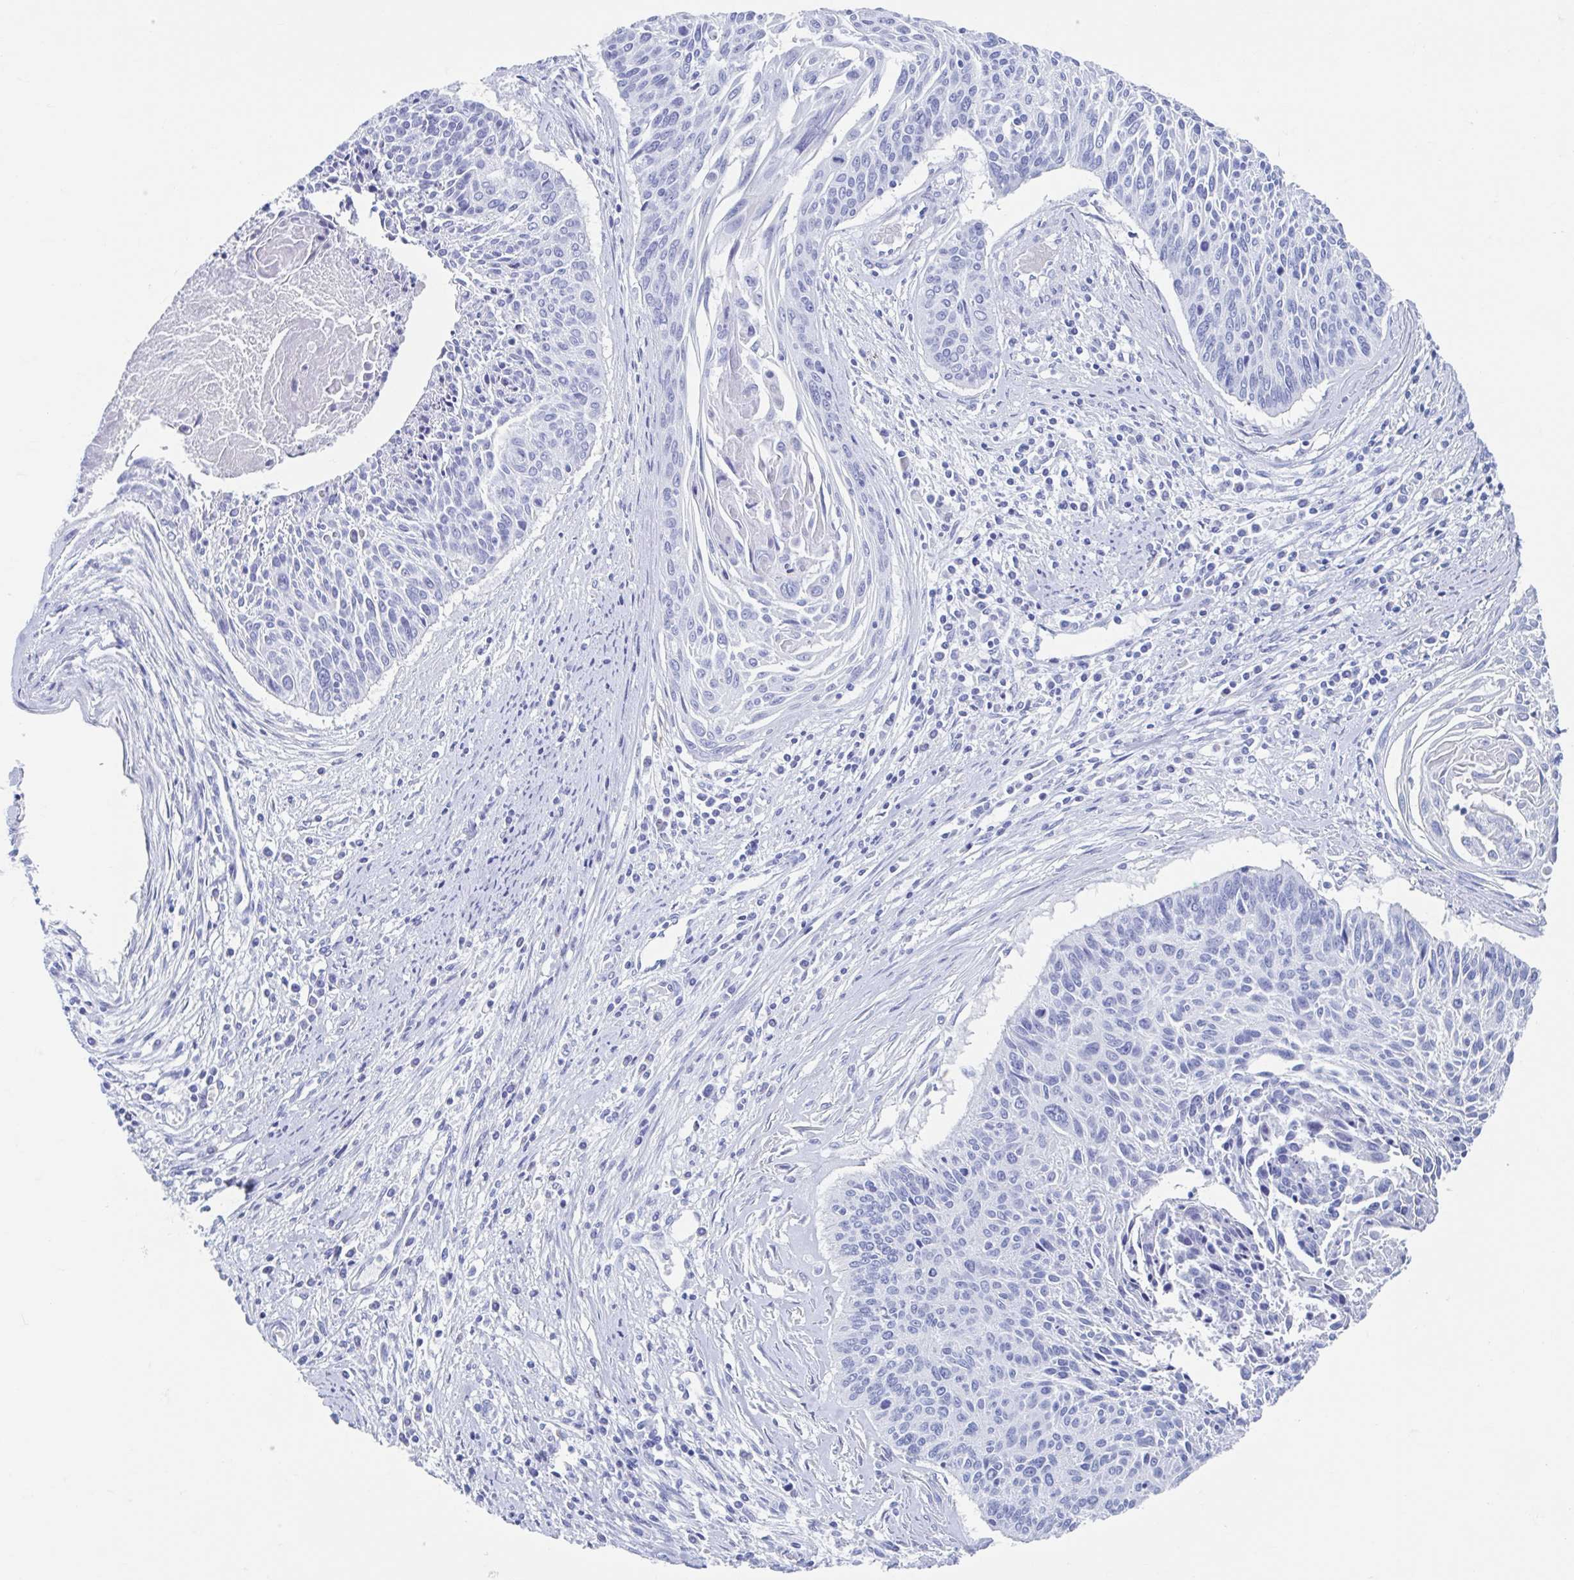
{"staining": {"intensity": "negative", "quantity": "none", "location": "none"}, "tissue": "cervical cancer", "cell_type": "Tumor cells", "image_type": "cancer", "snomed": [{"axis": "morphology", "description": "Squamous cell carcinoma, NOS"}, {"axis": "topography", "description": "Cervix"}], "caption": "Immunohistochemistry of squamous cell carcinoma (cervical) displays no positivity in tumor cells. The staining was performed using DAB (3,3'-diaminobenzidine) to visualize the protein expression in brown, while the nuclei were stained in blue with hematoxylin (Magnification: 20x).", "gene": "C10orf53", "patient": {"sex": "female", "age": 55}}